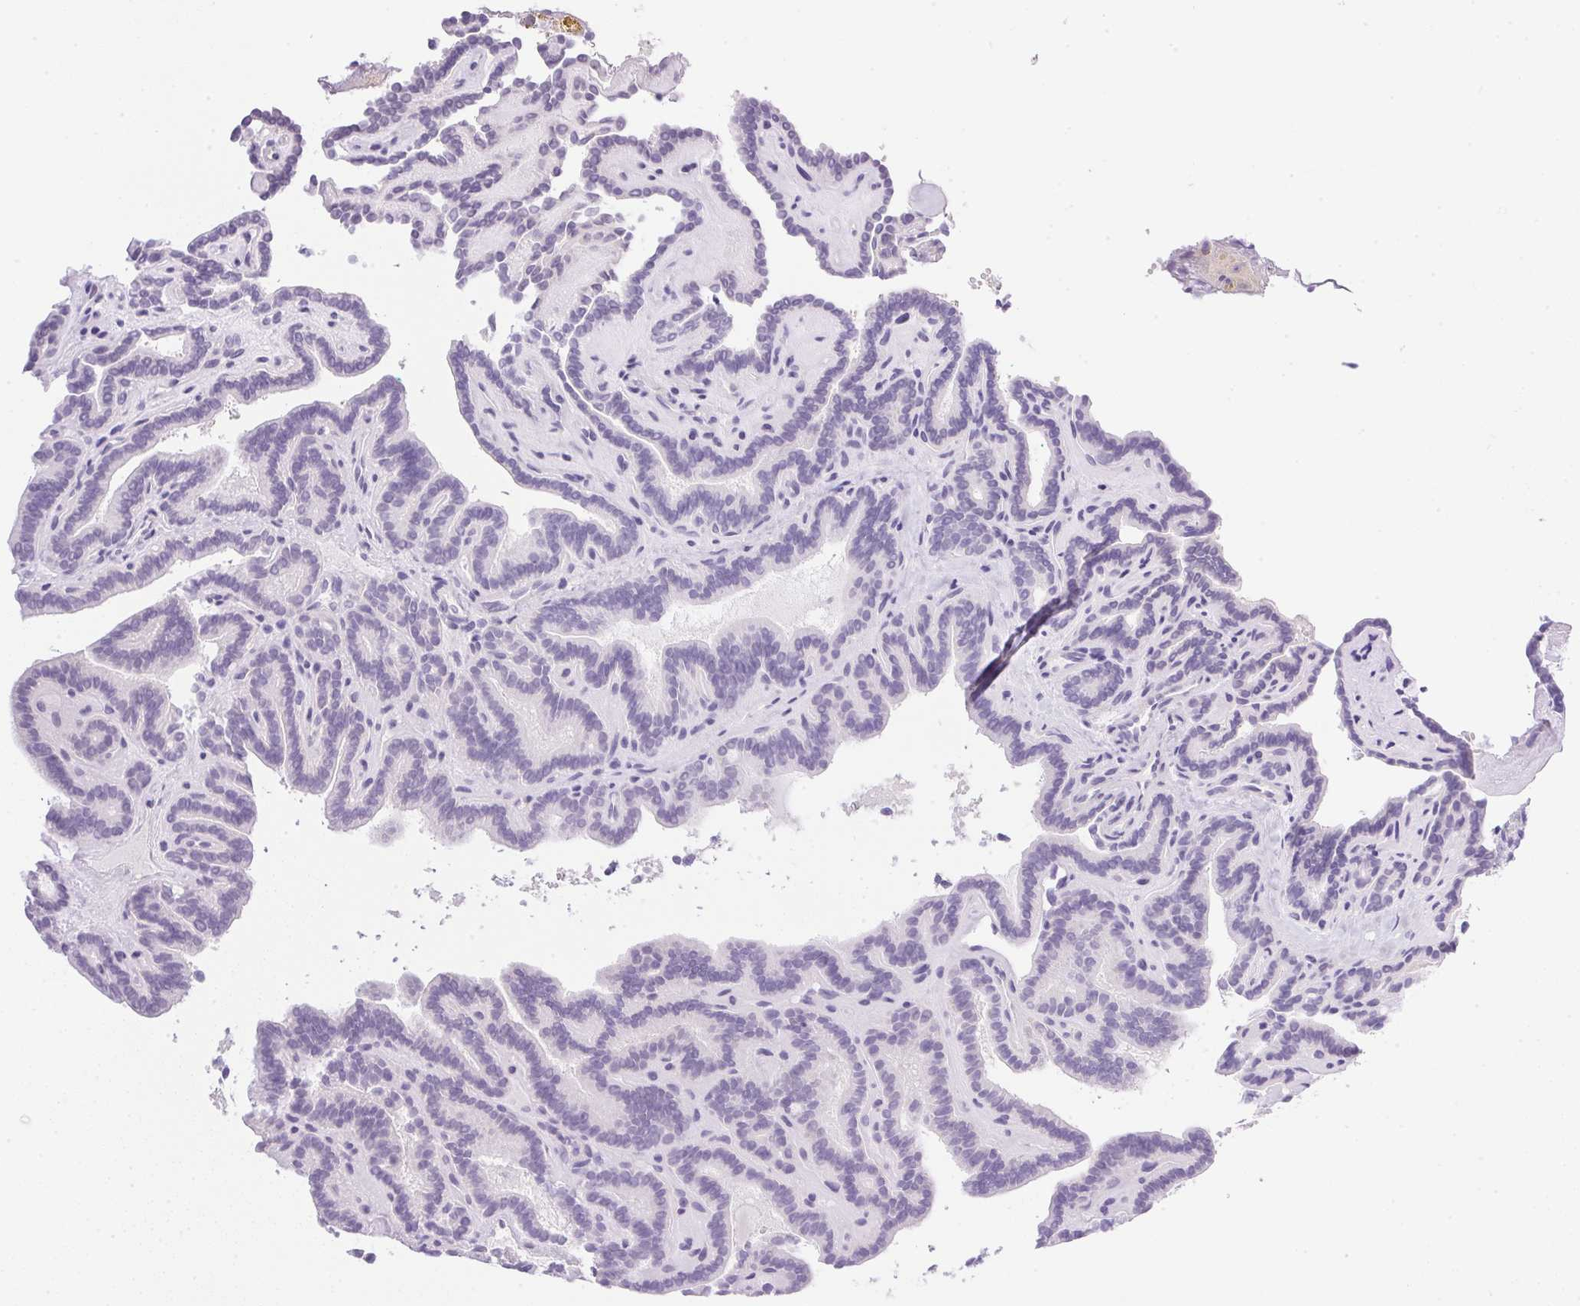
{"staining": {"intensity": "negative", "quantity": "none", "location": "none"}, "tissue": "thyroid cancer", "cell_type": "Tumor cells", "image_type": "cancer", "snomed": [{"axis": "morphology", "description": "Papillary adenocarcinoma, NOS"}, {"axis": "topography", "description": "Thyroid gland"}], "caption": "Micrograph shows no protein positivity in tumor cells of thyroid cancer (papillary adenocarcinoma) tissue.", "gene": "ATP6V0A4", "patient": {"sex": "female", "age": 21}}